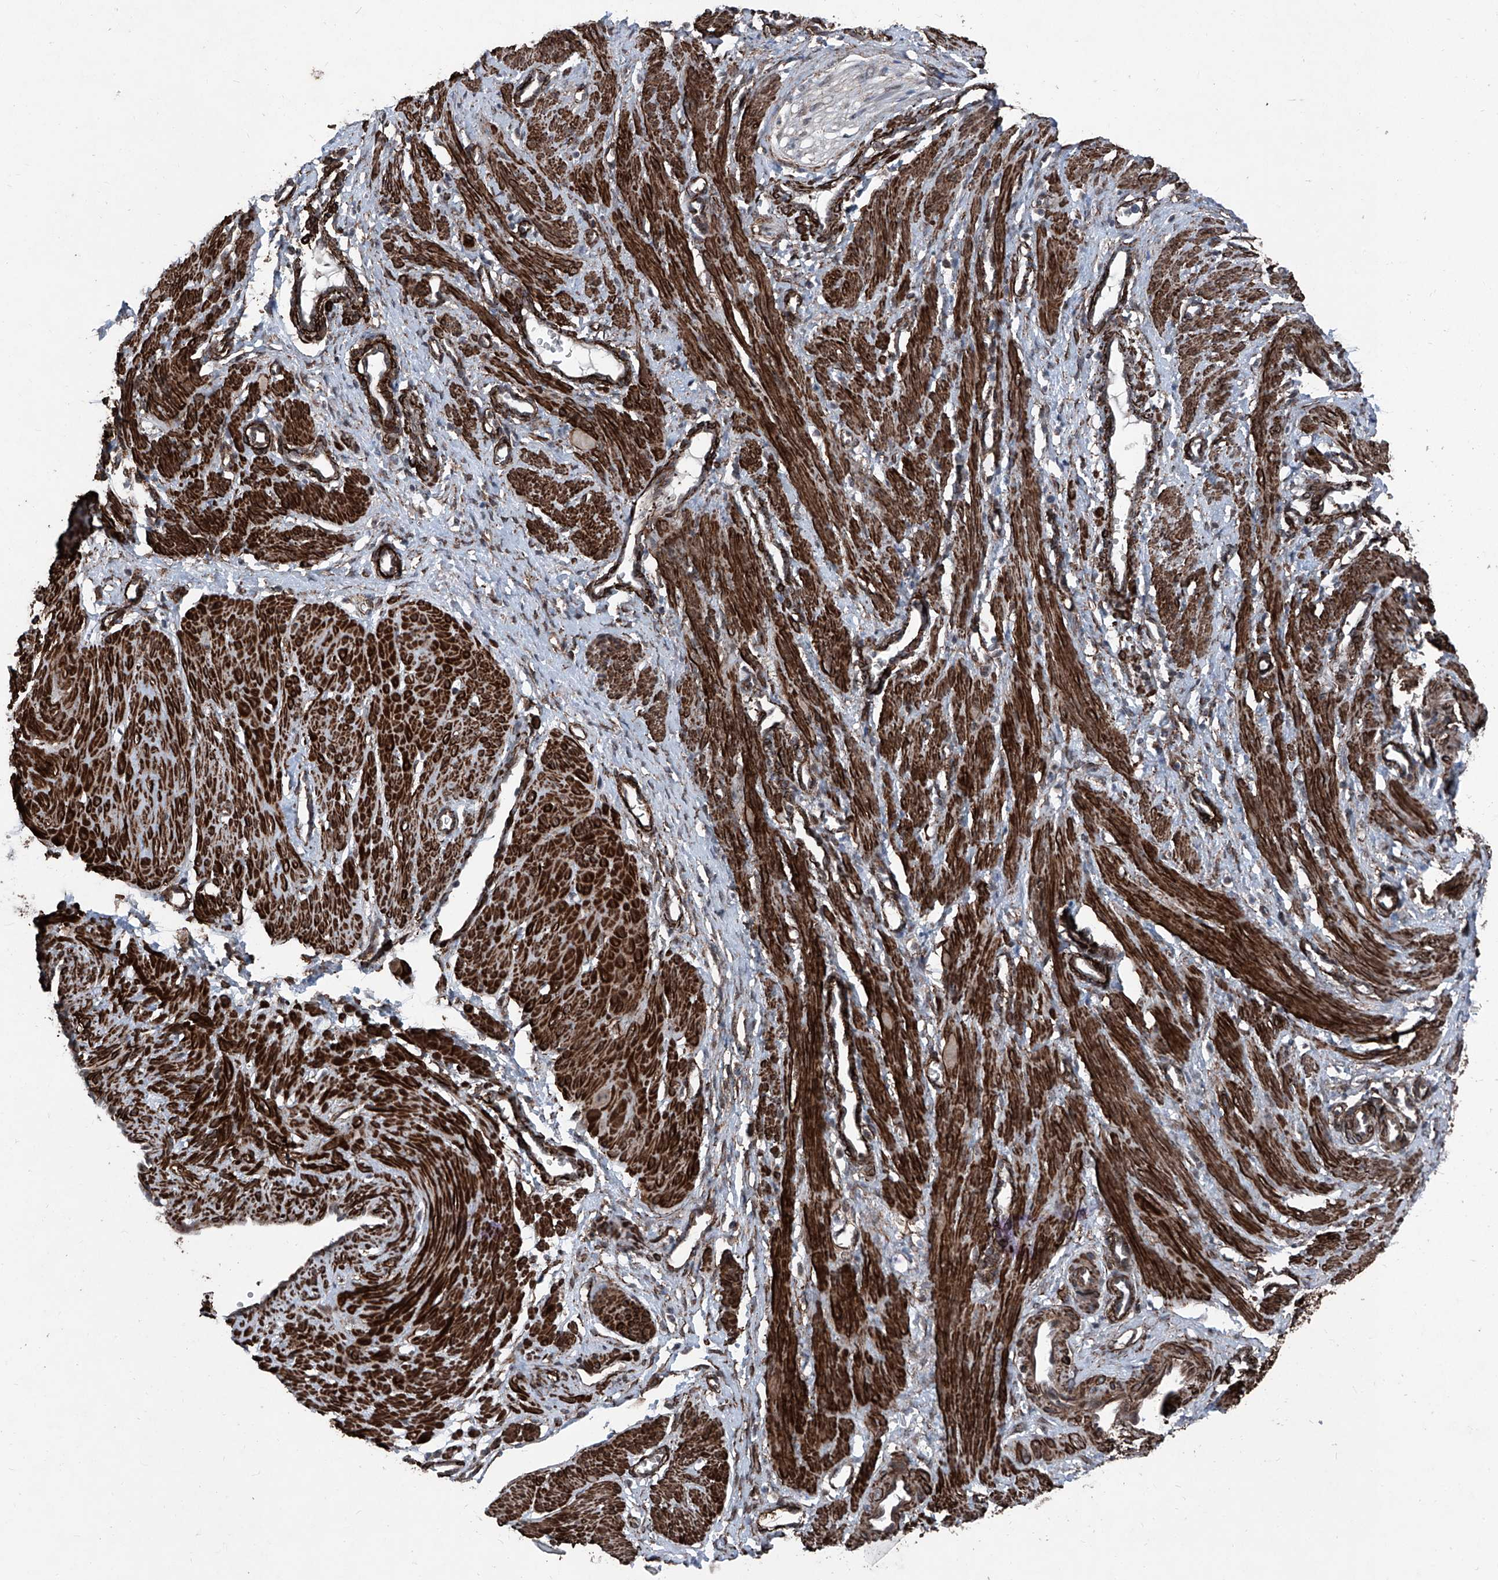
{"staining": {"intensity": "strong", "quantity": ">75%", "location": "cytoplasmic/membranous"}, "tissue": "smooth muscle", "cell_type": "Smooth muscle cells", "image_type": "normal", "snomed": [{"axis": "morphology", "description": "Normal tissue, NOS"}, {"axis": "topography", "description": "Endometrium"}], "caption": "High-power microscopy captured an IHC image of normal smooth muscle, revealing strong cytoplasmic/membranous positivity in about >75% of smooth muscle cells.", "gene": "COA7", "patient": {"sex": "female", "age": 33}}